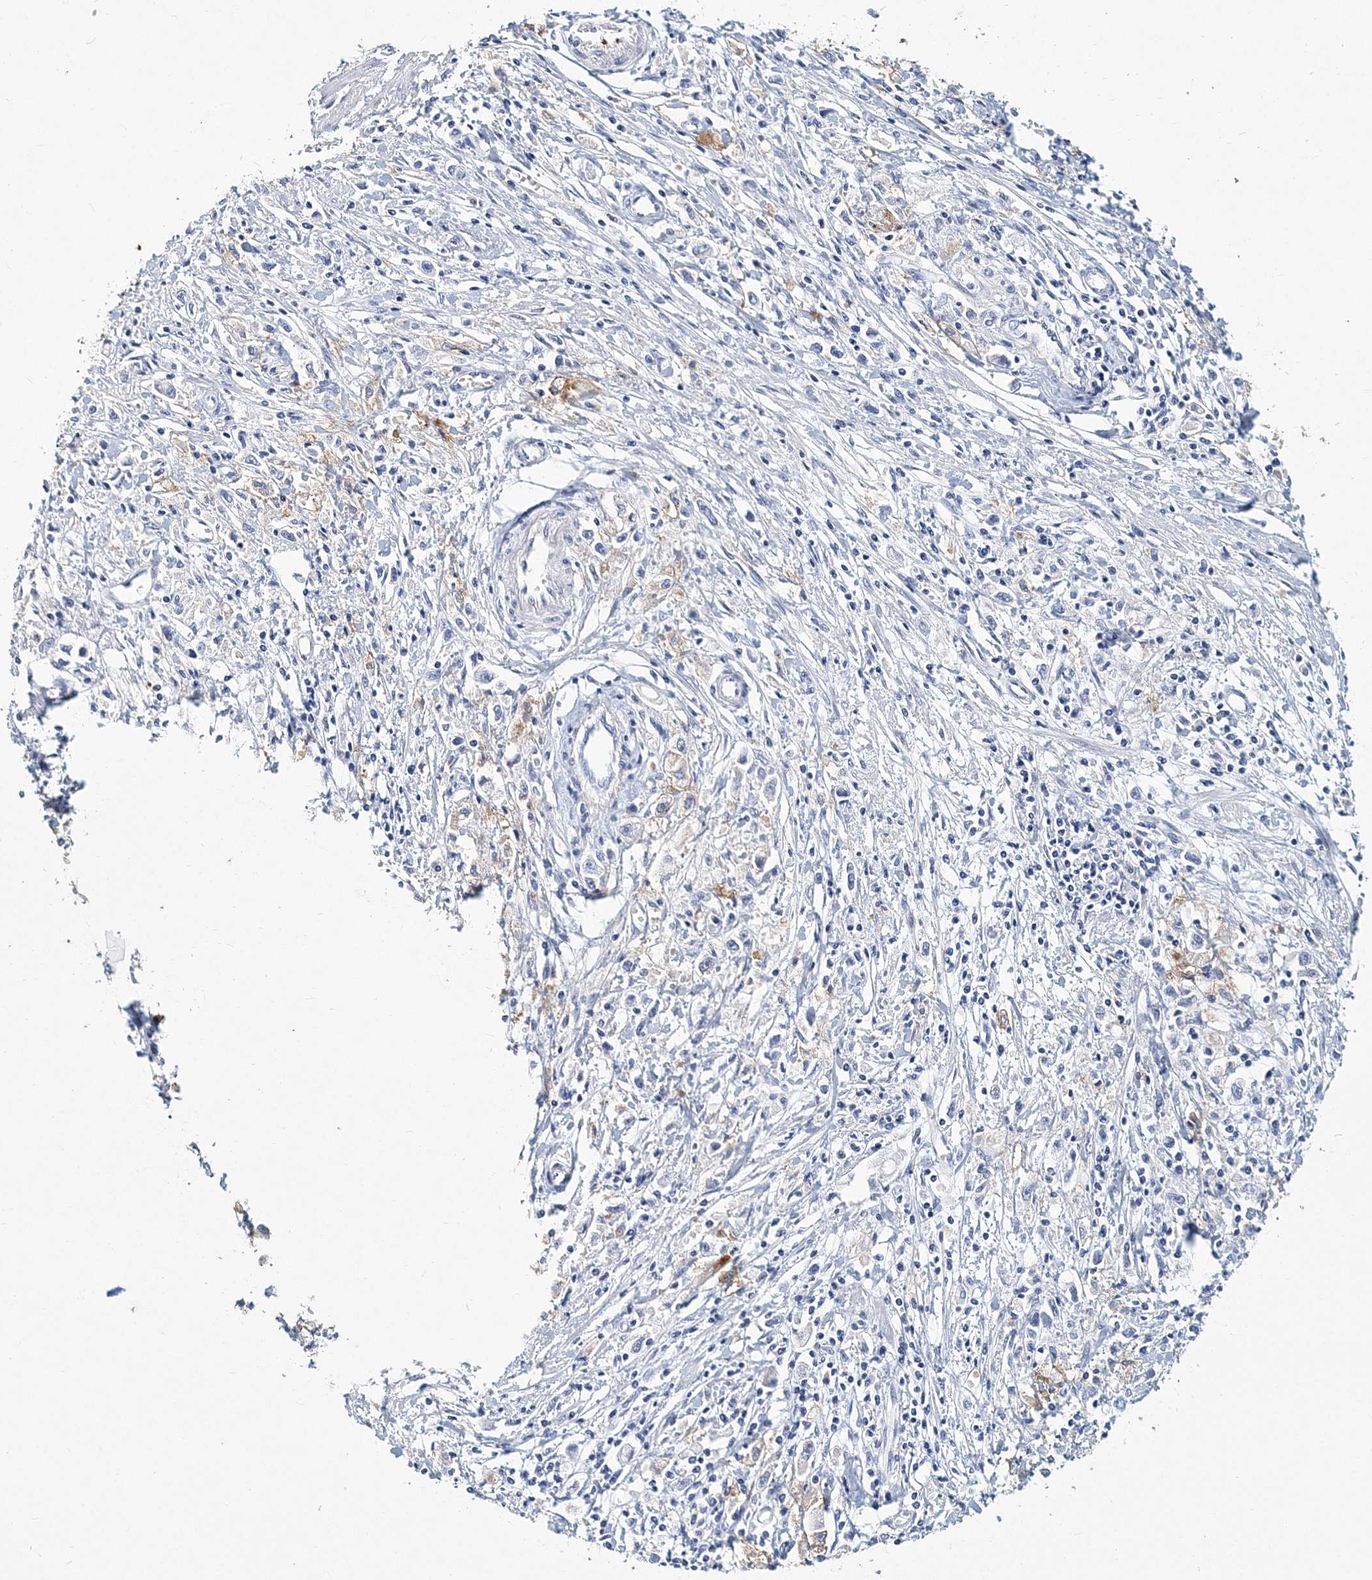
{"staining": {"intensity": "negative", "quantity": "none", "location": "none"}, "tissue": "stomach cancer", "cell_type": "Tumor cells", "image_type": "cancer", "snomed": [{"axis": "morphology", "description": "Adenocarcinoma, NOS"}, {"axis": "topography", "description": "Stomach"}], "caption": "DAB immunohistochemical staining of stomach cancer (adenocarcinoma) exhibits no significant expression in tumor cells.", "gene": "ITGA2B", "patient": {"sex": "female", "age": 59}}